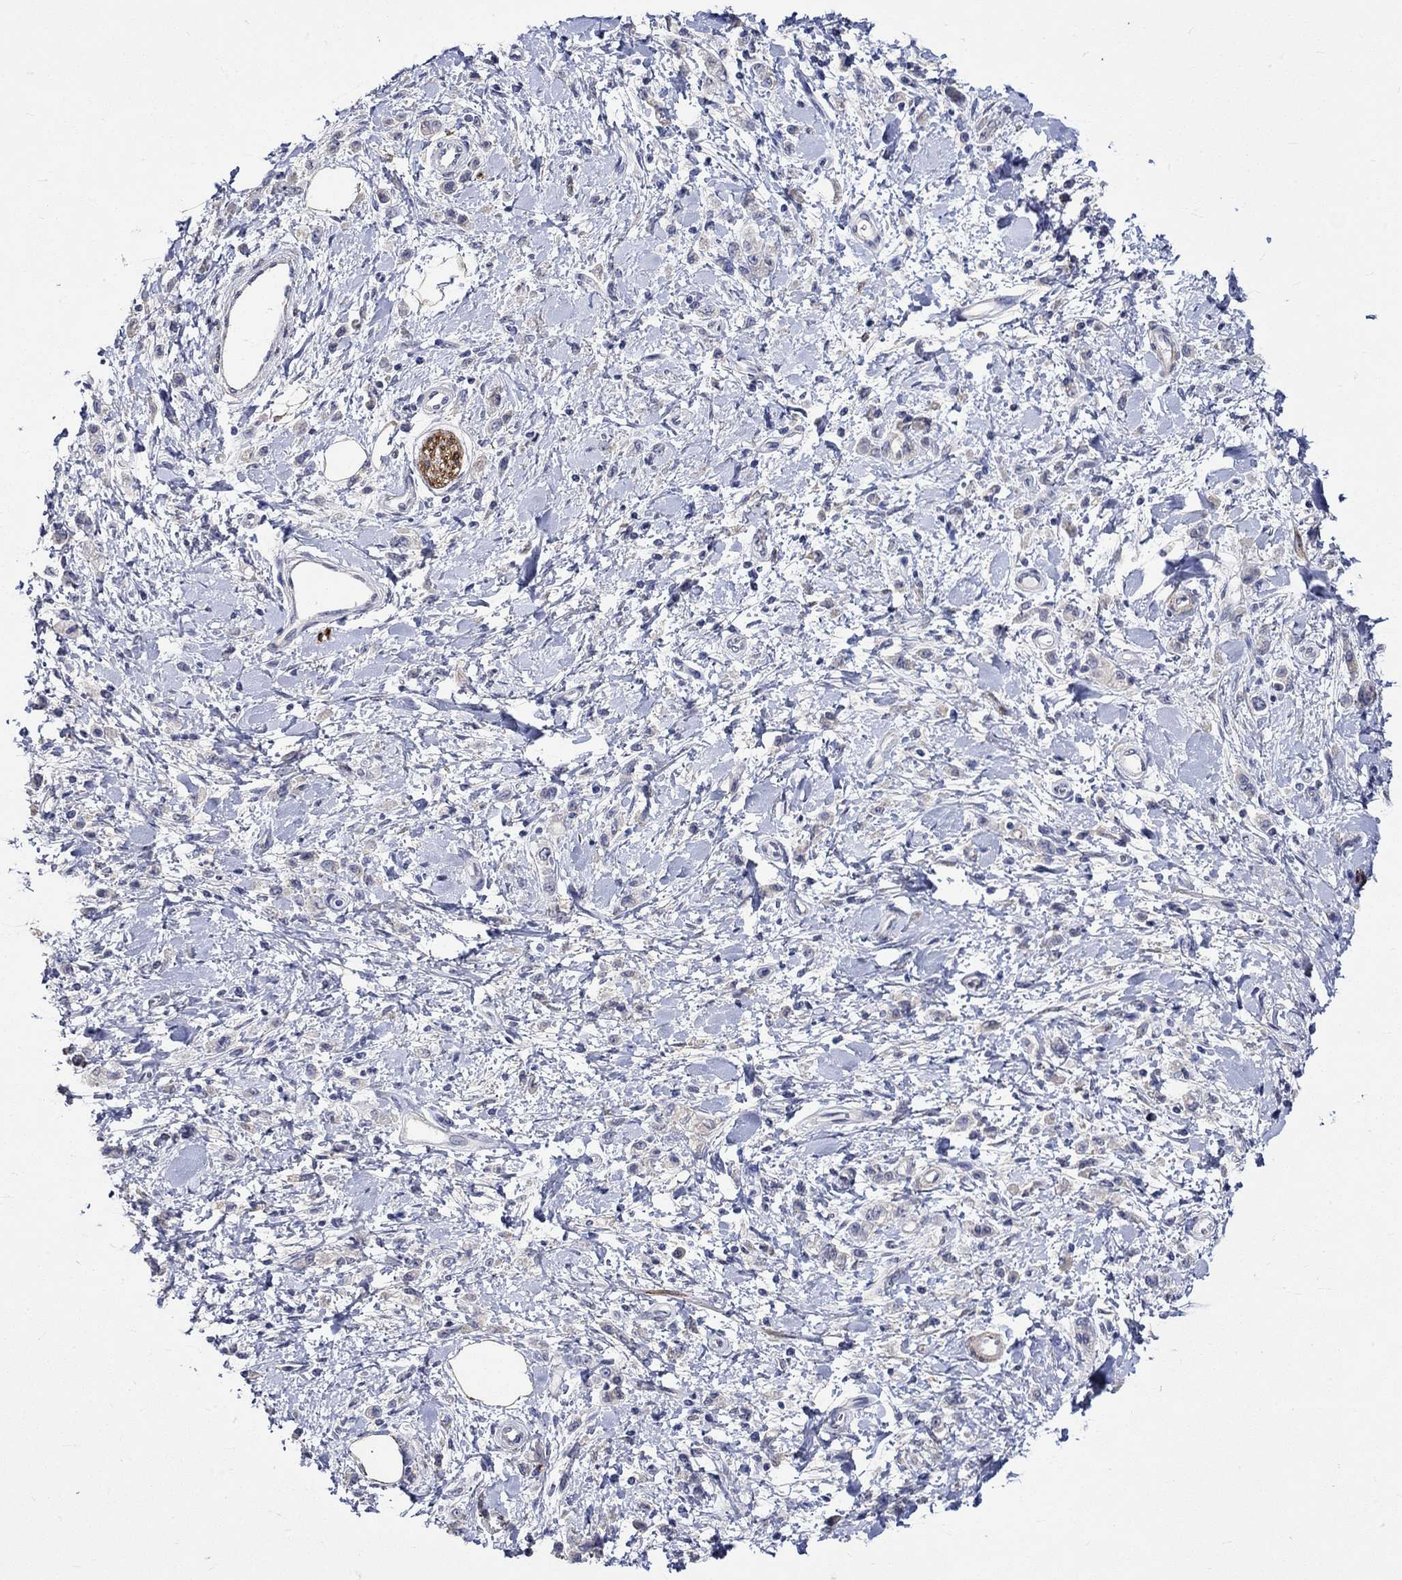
{"staining": {"intensity": "negative", "quantity": "none", "location": "none"}, "tissue": "stomach cancer", "cell_type": "Tumor cells", "image_type": "cancer", "snomed": [{"axis": "morphology", "description": "Adenocarcinoma, NOS"}, {"axis": "topography", "description": "Stomach"}], "caption": "Immunohistochemical staining of human stomach cancer (adenocarcinoma) displays no significant positivity in tumor cells. (DAB immunohistochemistry (IHC) visualized using brightfield microscopy, high magnification).", "gene": "CRYAB", "patient": {"sex": "male", "age": 77}}